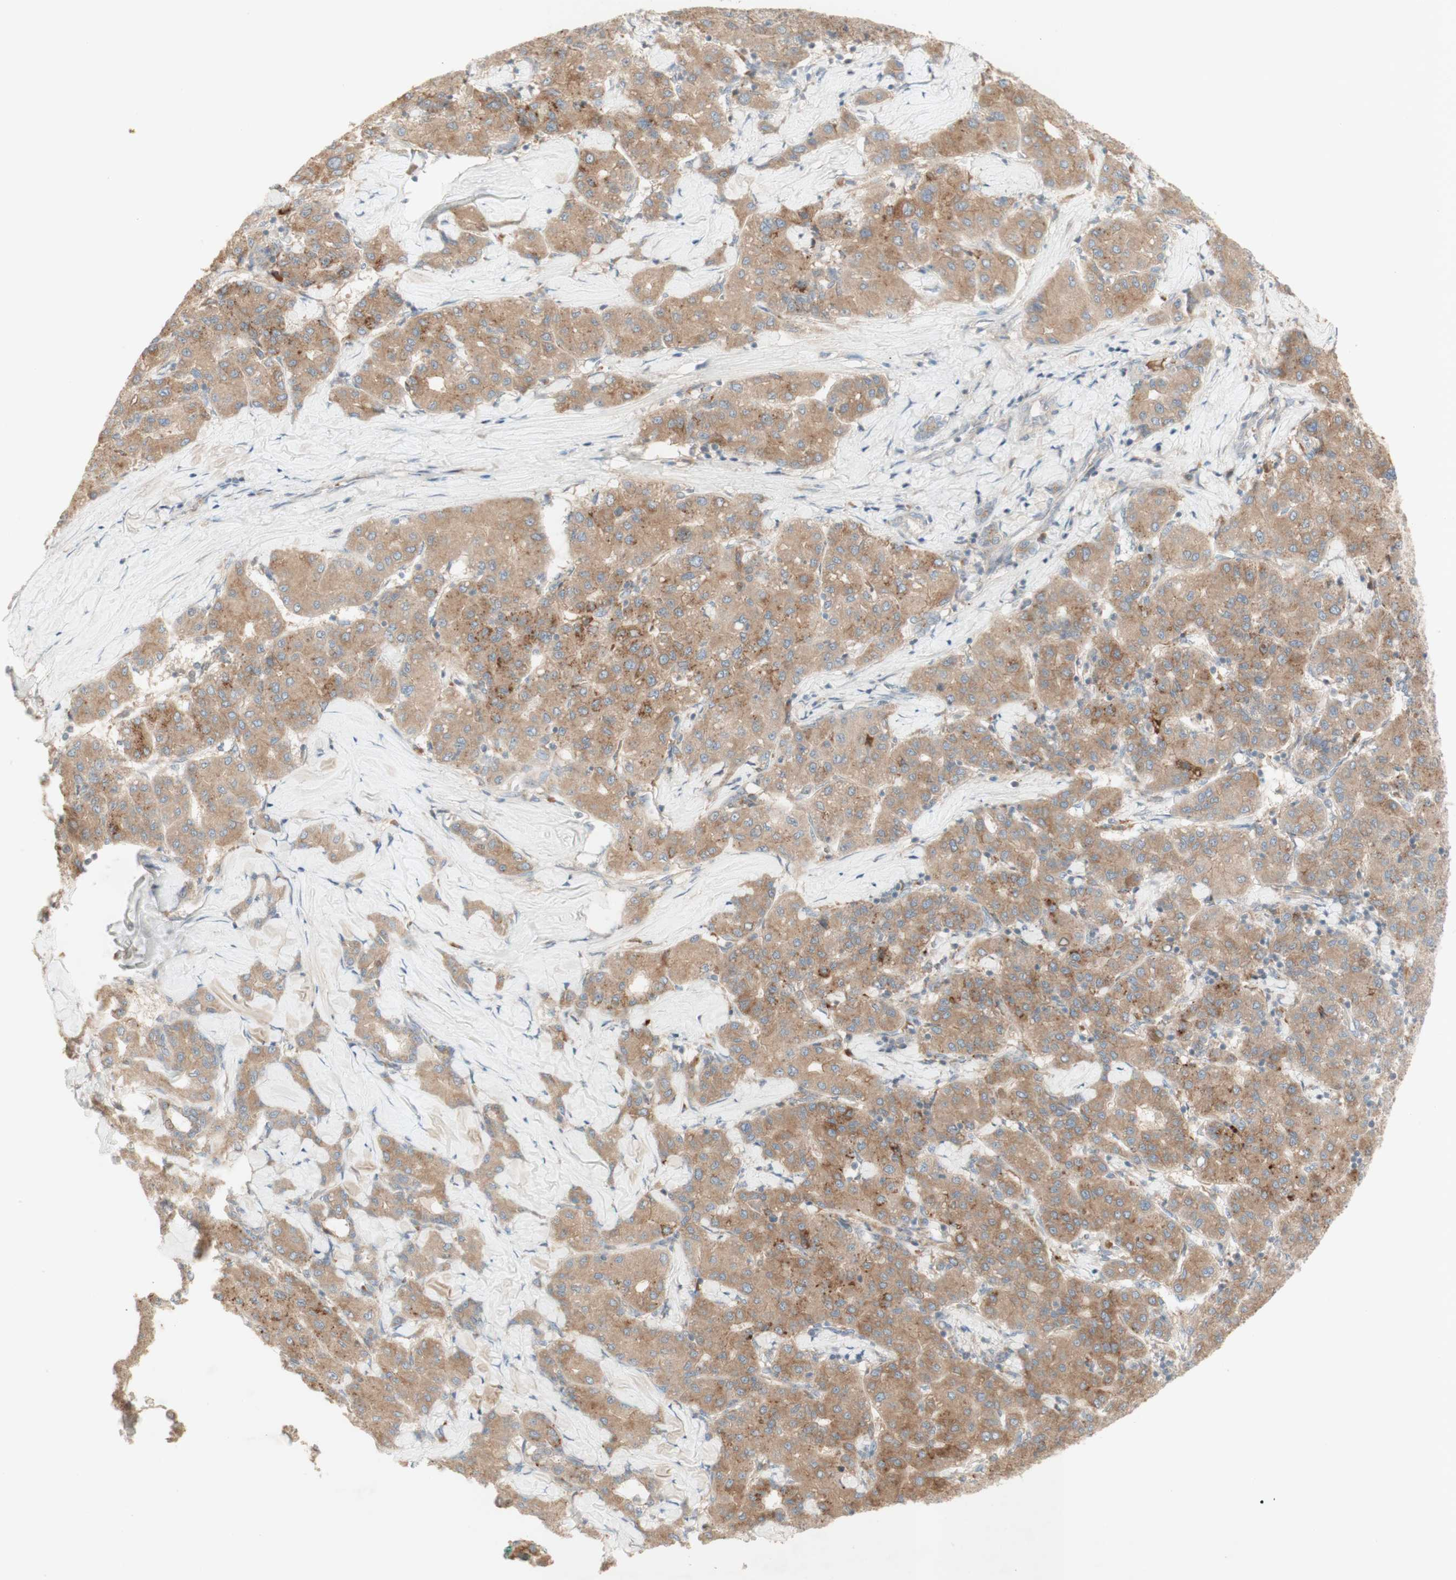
{"staining": {"intensity": "moderate", "quantity": ">75%", "location": "cytoplasmic/membranous"}, "tissue": "liver cancer", "cell_type": "Tumor cells", "image_type": "cancer", "snomed": [{"axis": "morphology", "description": "Carcinoma, Hepatocellular, NOS"}, {"axis": "topography", "description": "Liver"}], "caption": "The micrograph reveals staining of hepatocellular carcinoma (liver), revealing moderate cytoplasmic/membranous protein positivity (brown color) within tumor cells. (DAB (3,3'-diaminobenzidine) IHC with brightfield microscopy, high magnification).", "gene": "PTGER4", "patient": {"sex": "male", "age": 65}}